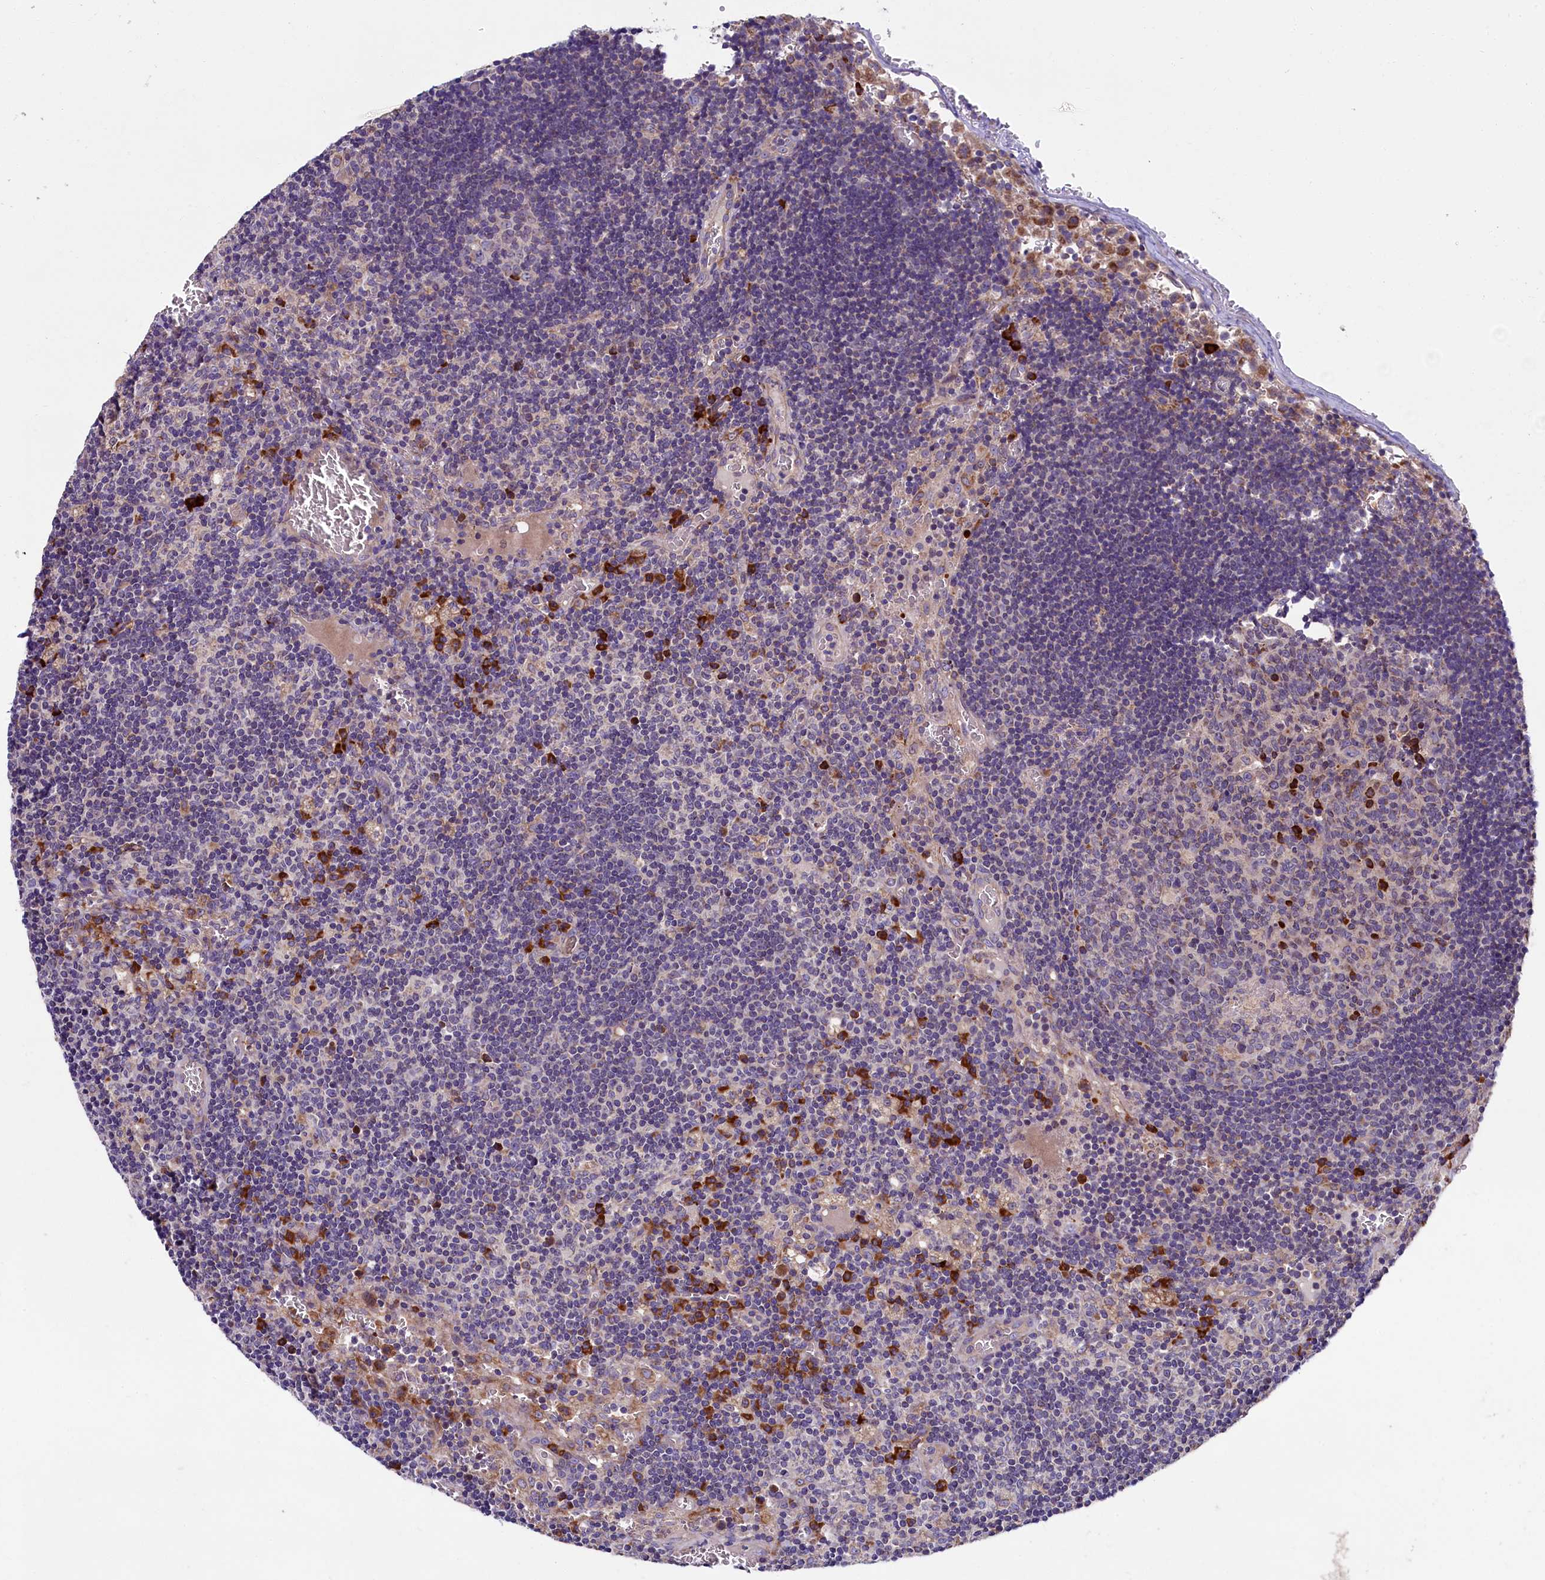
{"staining": {"intensity": "strong", "quantity": "<25%", "location": "cytoplasmic/membranous"}, "tissue": "lymph node", "cell_type": "Germinal center cells", "image_type": "normal", "snomed": [{"axis": "morphology", "description": "Normal tissue, NOS"}, {"axis": "topography", "description": "Lymph node"}], "caption": "IHC micrograph of unremarkable lymph node: lymph node stained using immunohistochemistry demonstrates medium levels of strong protein expression localized specifically in the cytoplasmic/membranous of germinal center cells, appearing as a cytoplasmic/membranous brown color.", "gene": "ZSWIM1", "patient": {"sex": "female", "age": 73}}